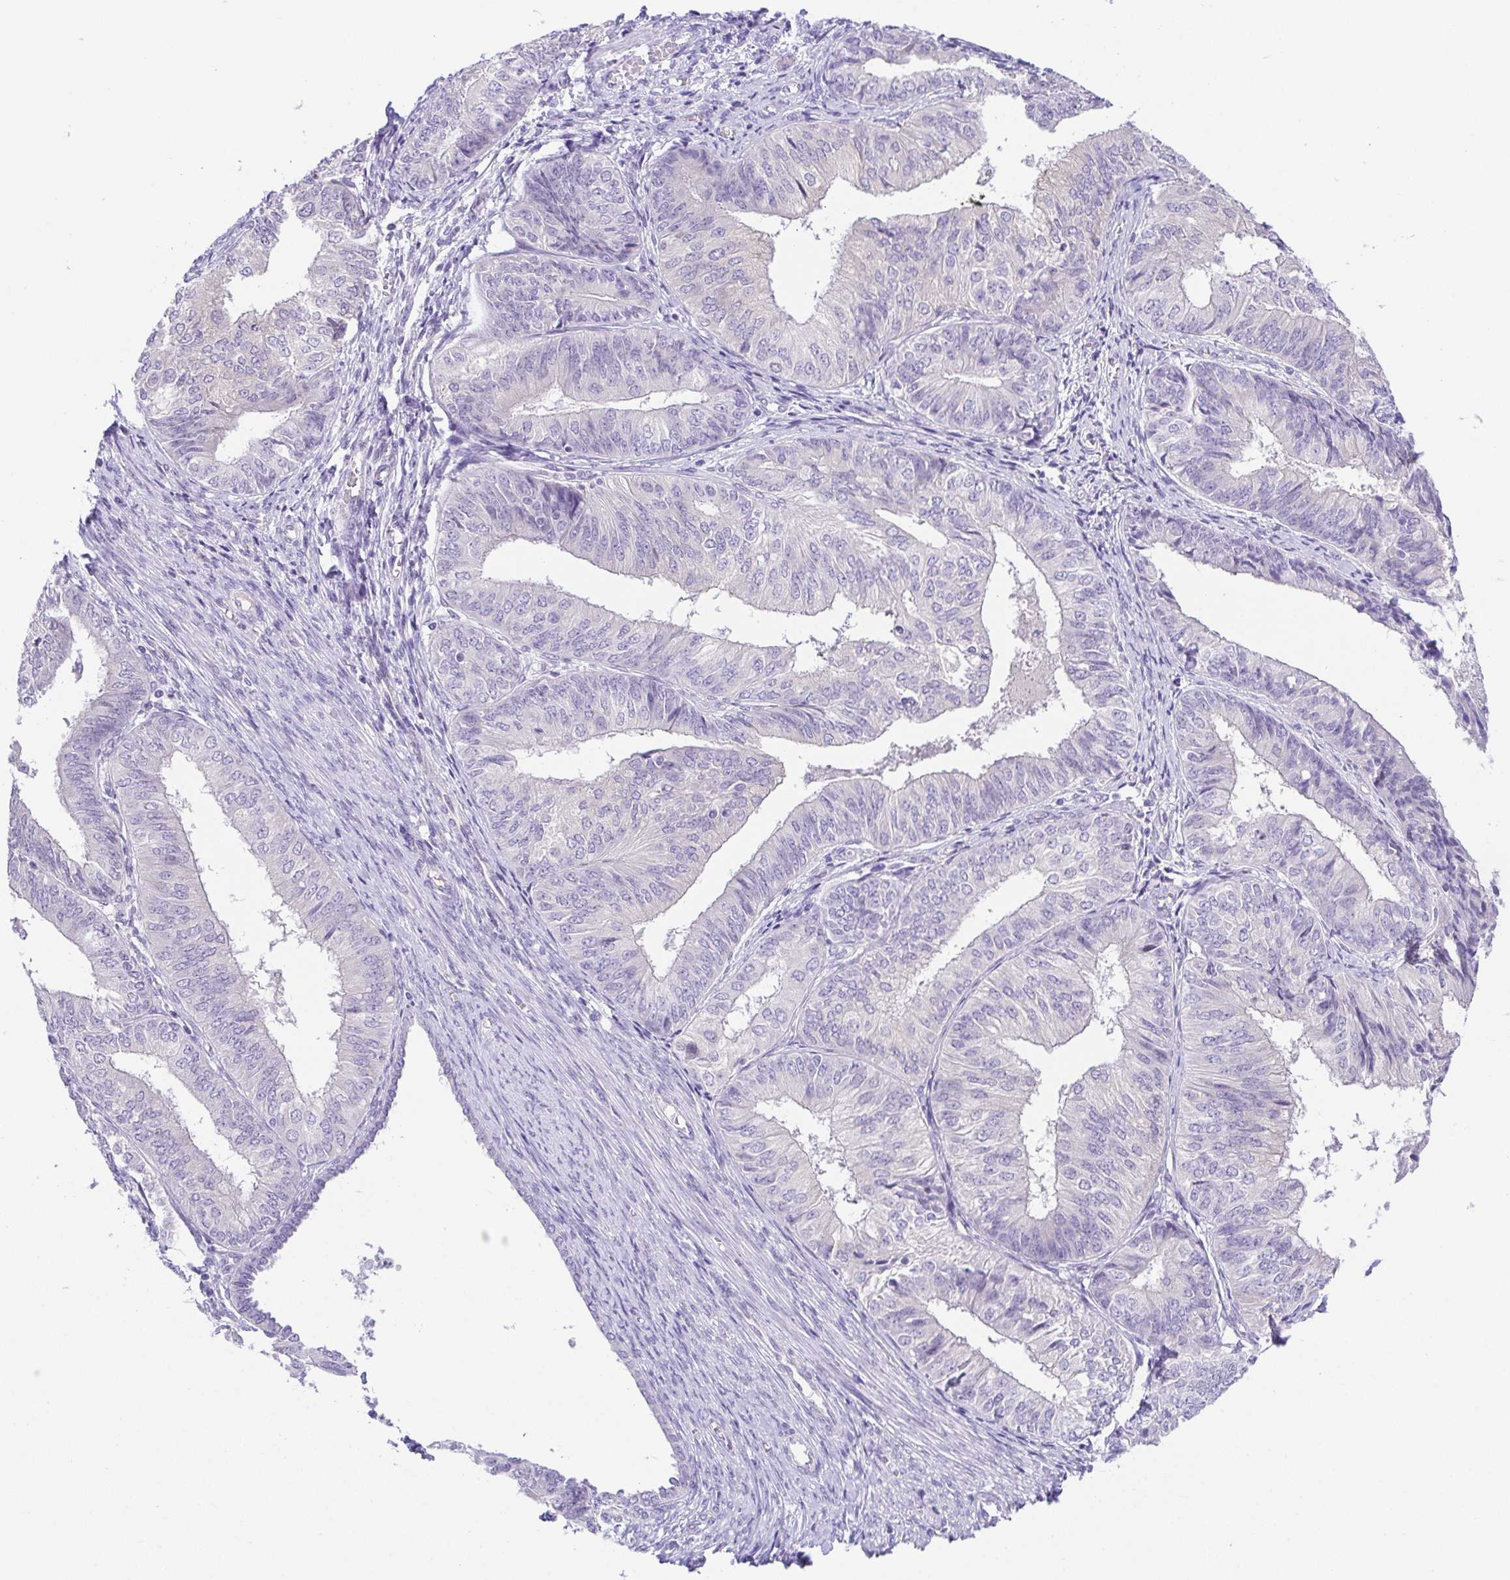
{"staining": {"intensity": "negative", "quantity": "none", "location": "none"}, "tissue": "endometrial cancer", "cell_type": "Tumor cells", "image_type": "cancer", "snomed": [{"axis": "morphology", "description": "Adenocarcinoma, NOS"}, {"axis": "topography", "description": "Endometrium"}], "caption": "A high-resolution micrograph shows immunohistochemistry (IHC) staining of endometrial cancer (adenocarcinoma), which displays no significant positivity in tumor cells.", "gene": "KRTDAP", "patient": {"sex": "female", "age": 58}}